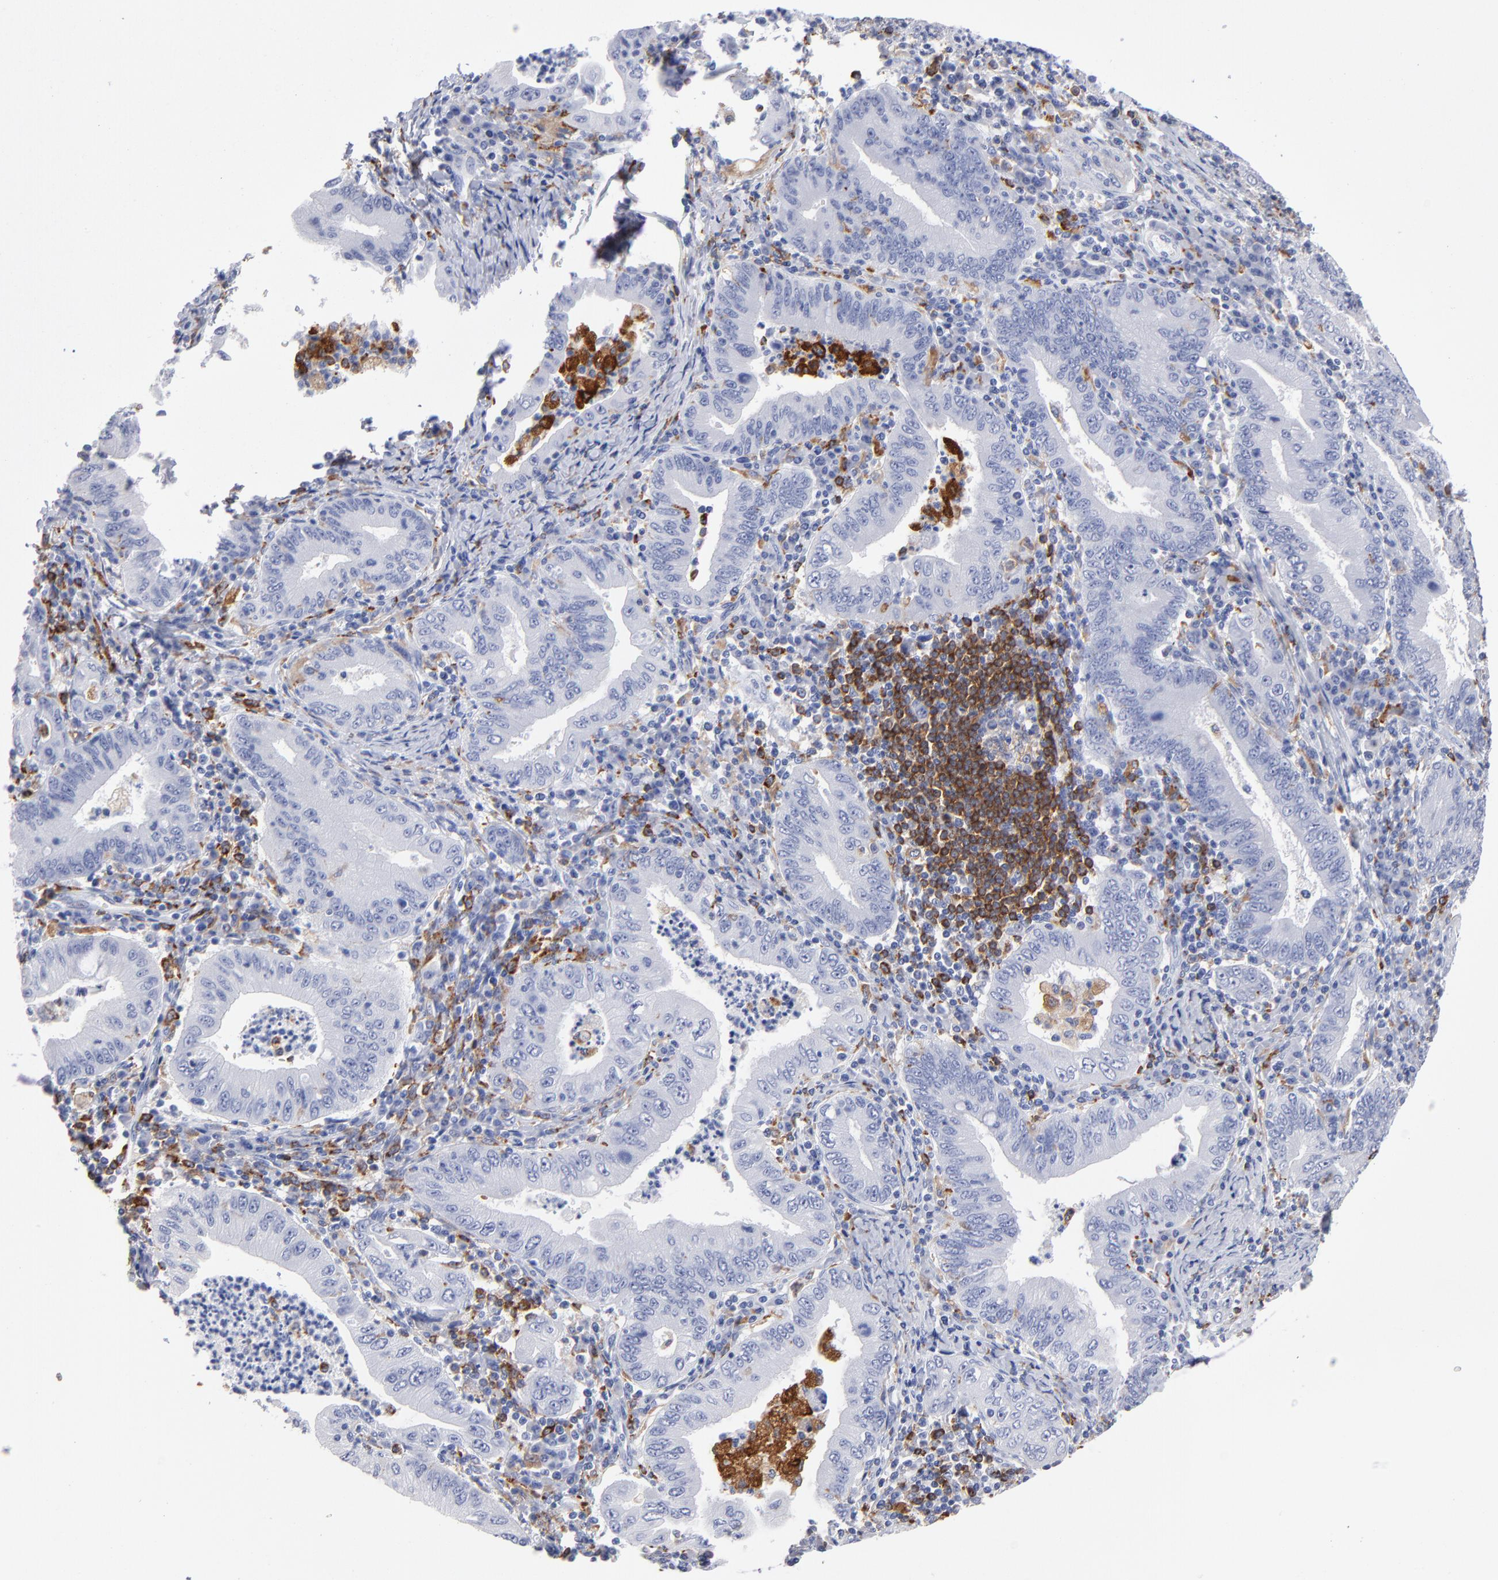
{"staining": {"intensity": "negative", "quantity": "none", "location": "none"}, "tissue": "stomach cancer", "cell_type": "Tumor cells", "image_type": "cancer", "snomed": [{"axis": "morphology", "description": "Normal tissue, NOS"}, {"axis": "morphology", "description": "Adenocarcinoma, NOS"}, {"axis": "topography", "description": "Esophagus"}, {"axis": "topography", "description": "Stomach, upper"}, {"axis": "topography", "description": "Peripheral nerve tissue"}], "caption": "IHC of stomach adenocarcinoma exhibits no positivity in tumor cells.", "gene": "CD180", "patient": {"sex": "male", "age": 62}}